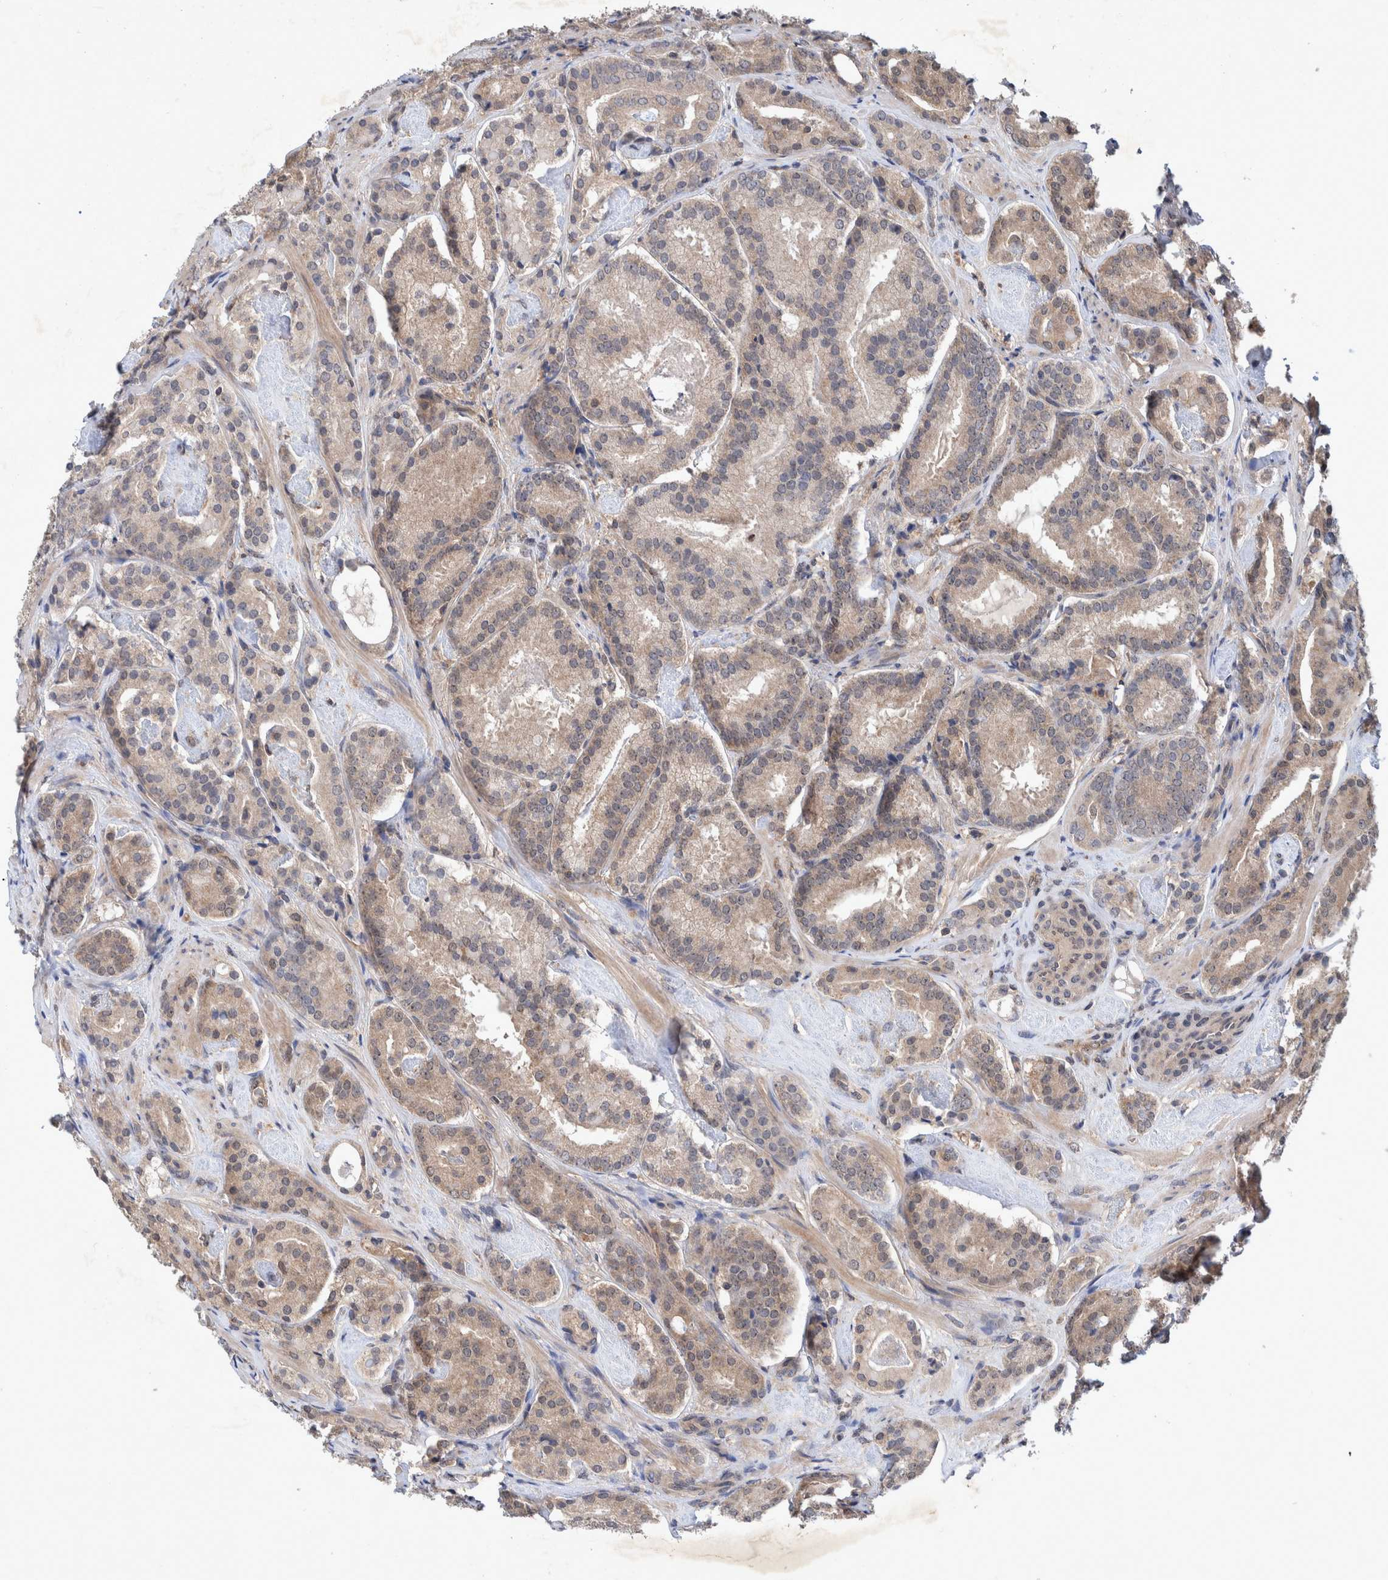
{"staining": {"intensity": "weak", "quantity": ">75%", "location": "cytoplasmic/membranous"}, "tissue": "prostate cancer", "cell_type": "Tumor cells", "image_type": "cancer", "snomed": [{"axis": "morphology", "description": "Adenocarcinoma, Low grade"}, {"axis": "topography", "description": "Prostate"}], "caption": "Immunohistochemical staining of human prostate low-grade adenocarcinoma shows low levels of weak cytoplasmic/membranous protein positivity in approximately >75% of tumor cells. The staining is performed using DAB (3,3'-diaminobenzidine) brown chromogen to label protein expression. The nuclei are counter-stained blue using hematoxylin.", "gene": "PLPBP", "patient": {"sex": "male", "age": 69}}